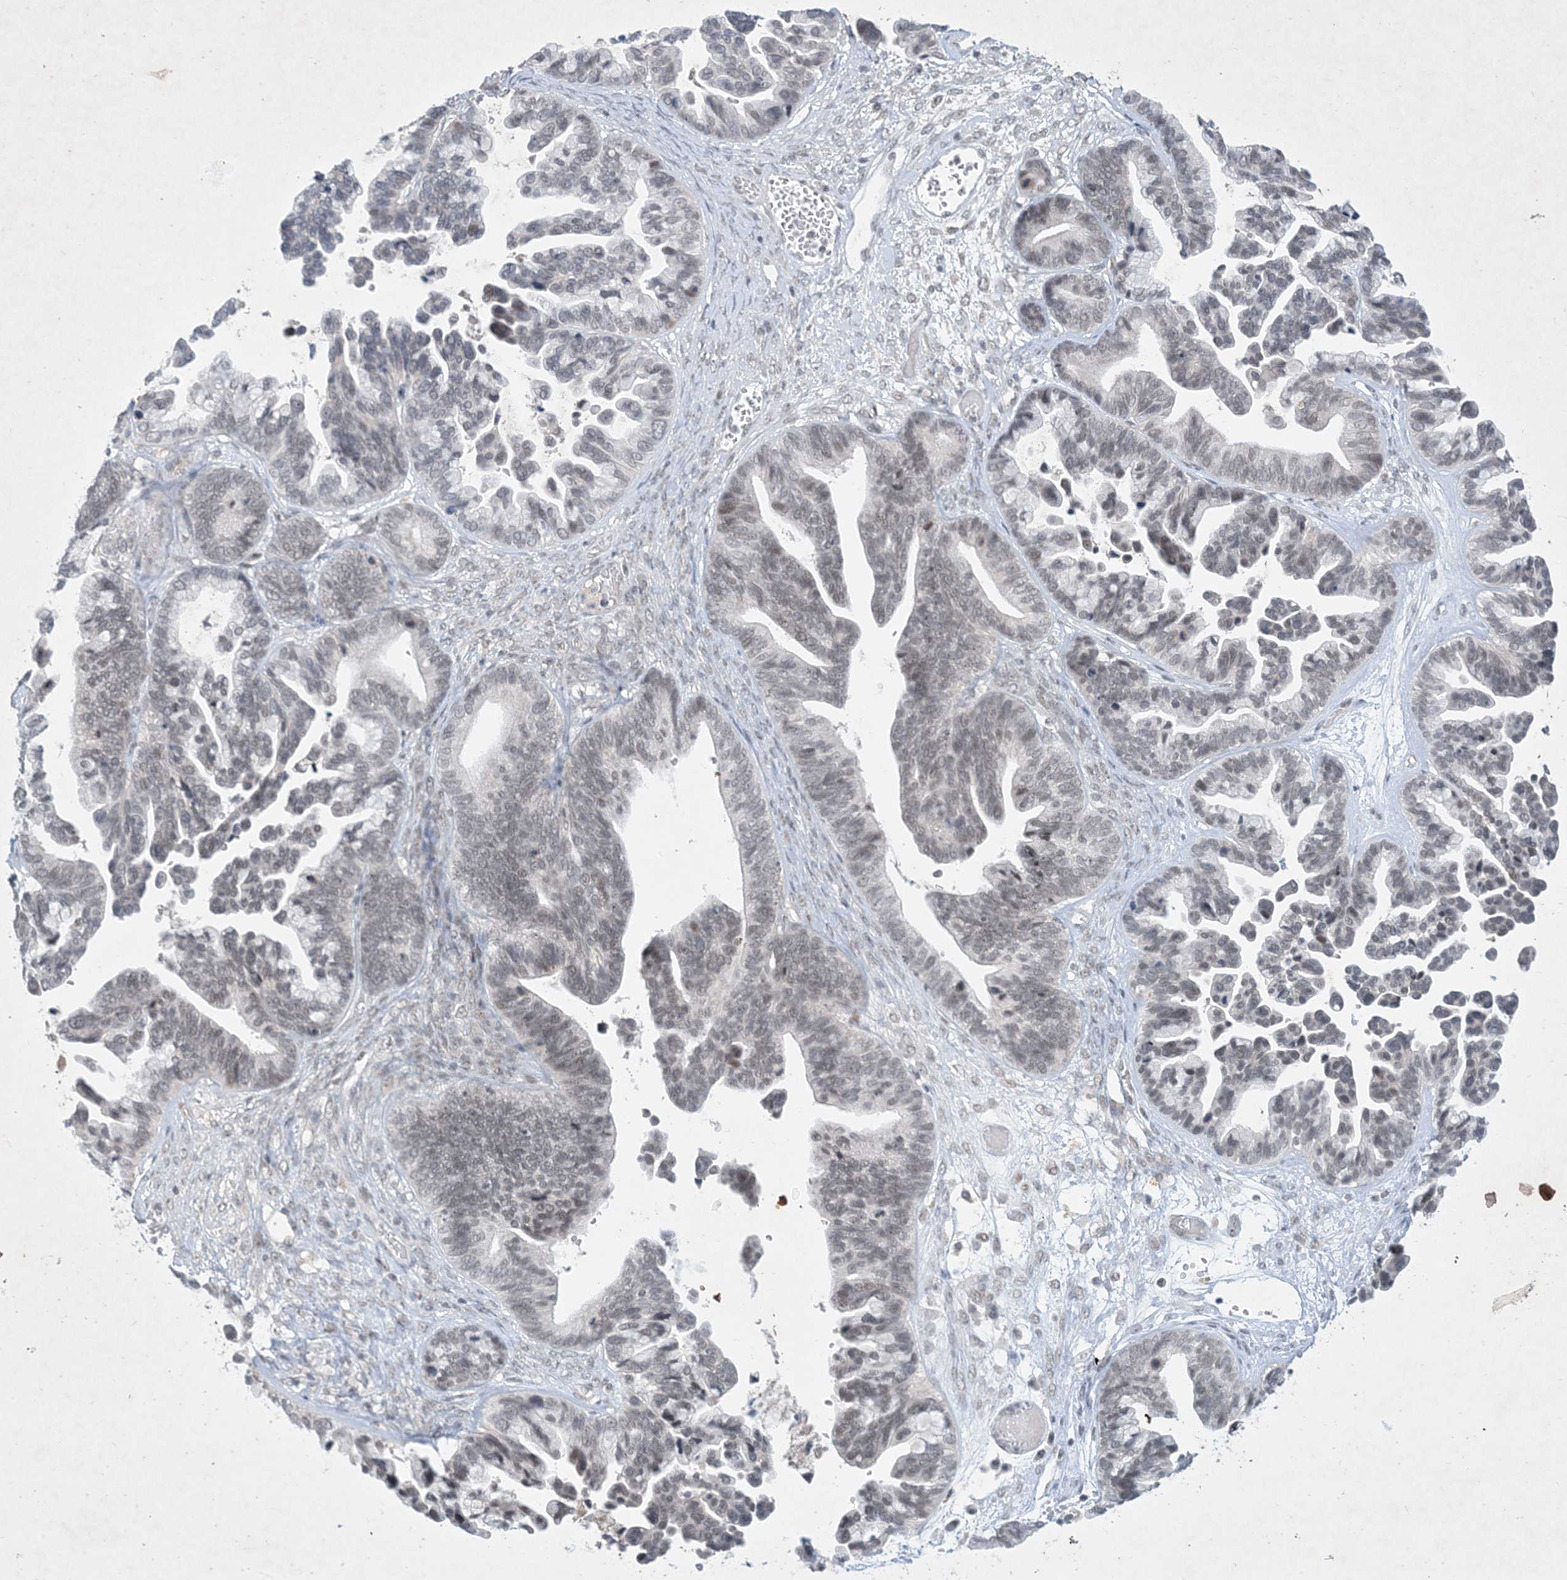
{"staining": {"intensity": "moderate", "quantity": "<25%", "location": "nuclear"}, "tissue": "ovarian cancer", "cell_type": "Tumor cells", "image_type": "cancer", "snomed": [{"axis": "morphology", "description": "Cystadenocarcinoma, serous, NOS"}, {"axis": "topography", "description": "Ovary"}], "caption": "Immunohistochemistry histopathology image of neoplastic tissue: ovarian serous cystadenocarcinoma stained using IHC displays low levels of moderate protein expression localized specifically in the nuclear of tumor cells, appearing as a nuclear brown color.", "gene": "ZNF674", "patient": {"sex": "female", "age": 56}}